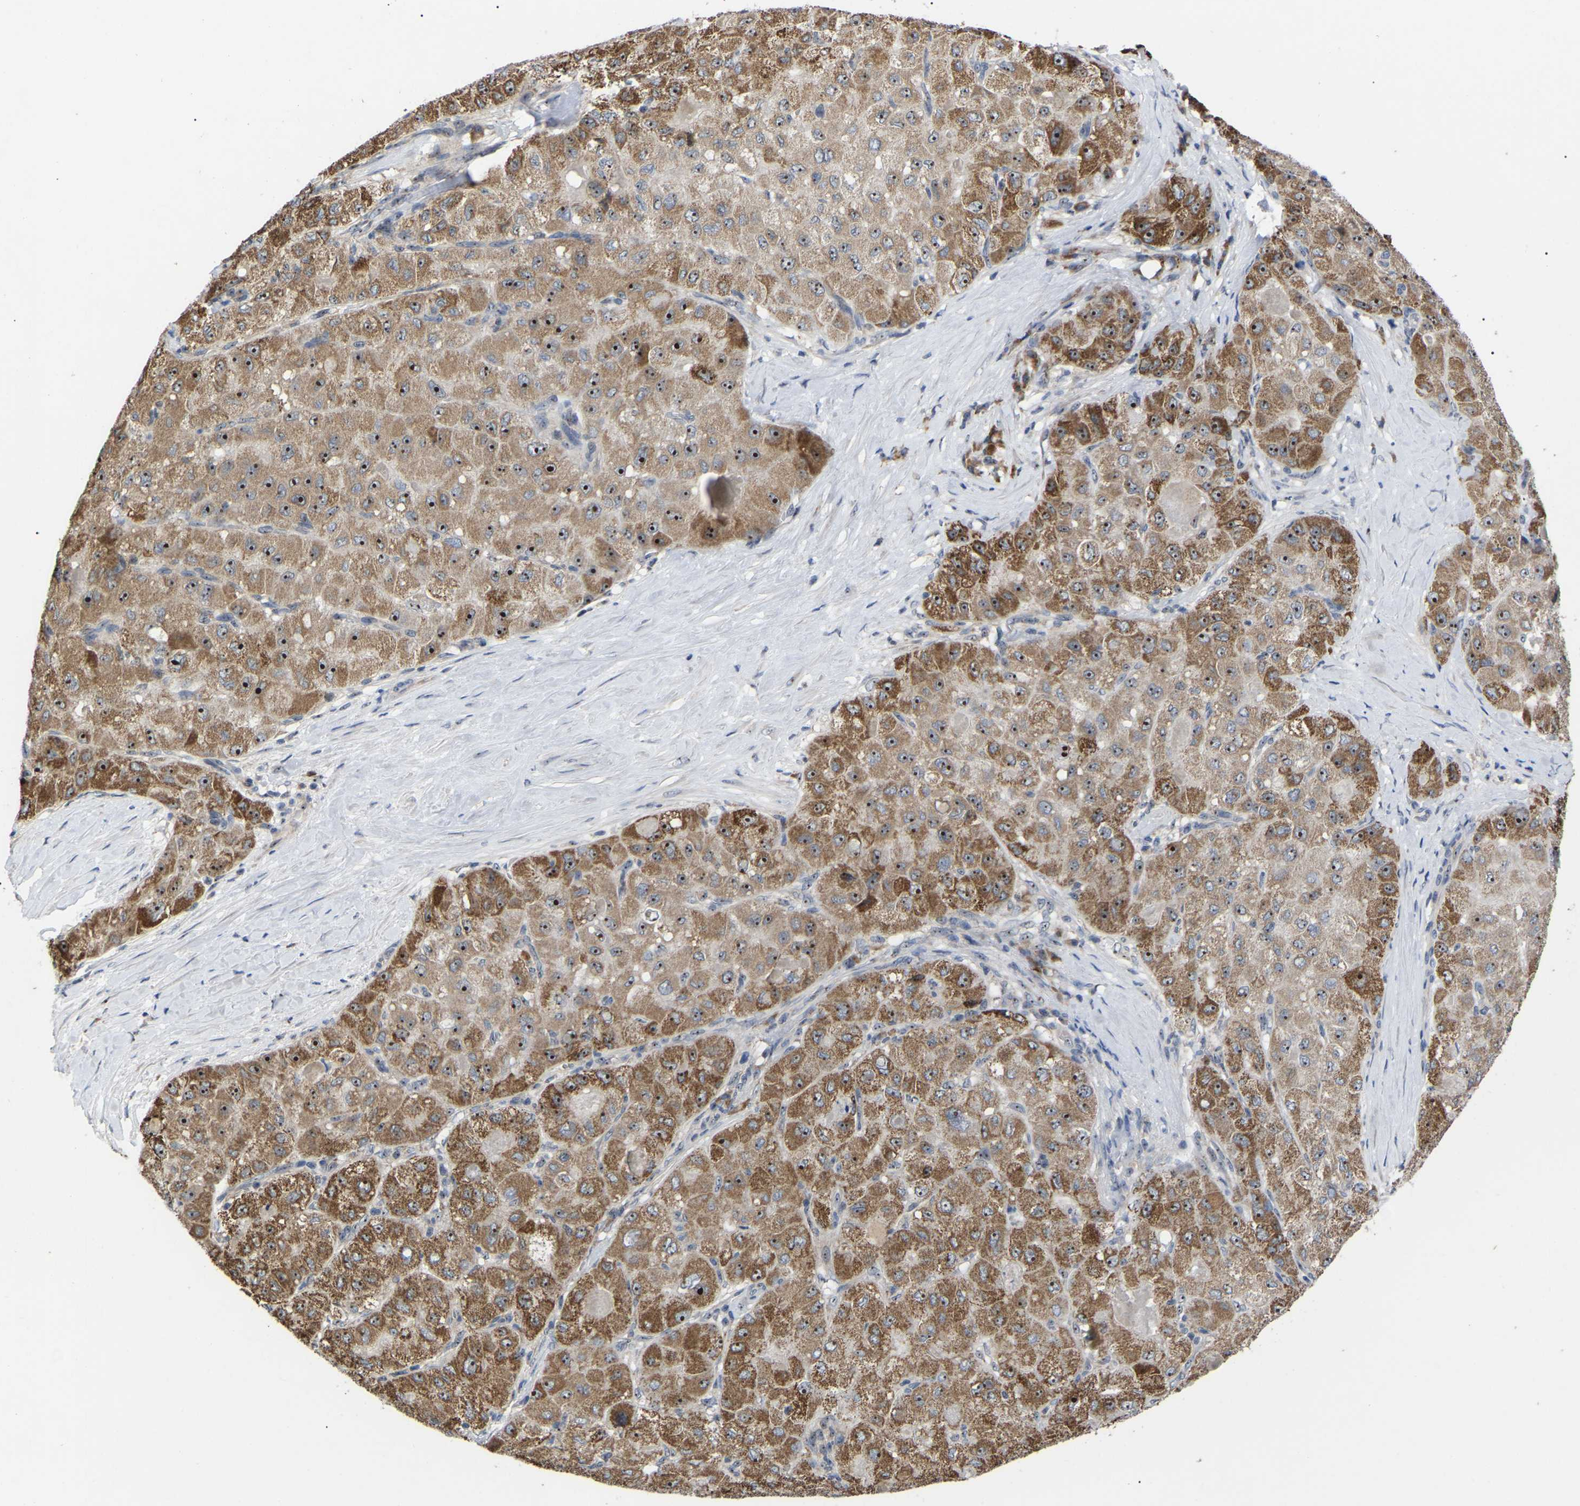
{"staining": {"intensity": "strong", "quantity": ">75%", "location": "cytoplasmic/membranous,nuclear"}, "tissue": "liver cancer", "cell_type": "Tumor cells", "image_type": "cancer", "snomed": [{"axis": "morphology", "description": "Carcinoma, Hepatocellular, NOS"}, {"axis": "topography", "description": "Liver"}], "caption": "Human liver cancer stained with a protein marker displays strong staining in tumor cells.", "gene": "NOP53", "patient": {"sex": "male", "age": 80}}